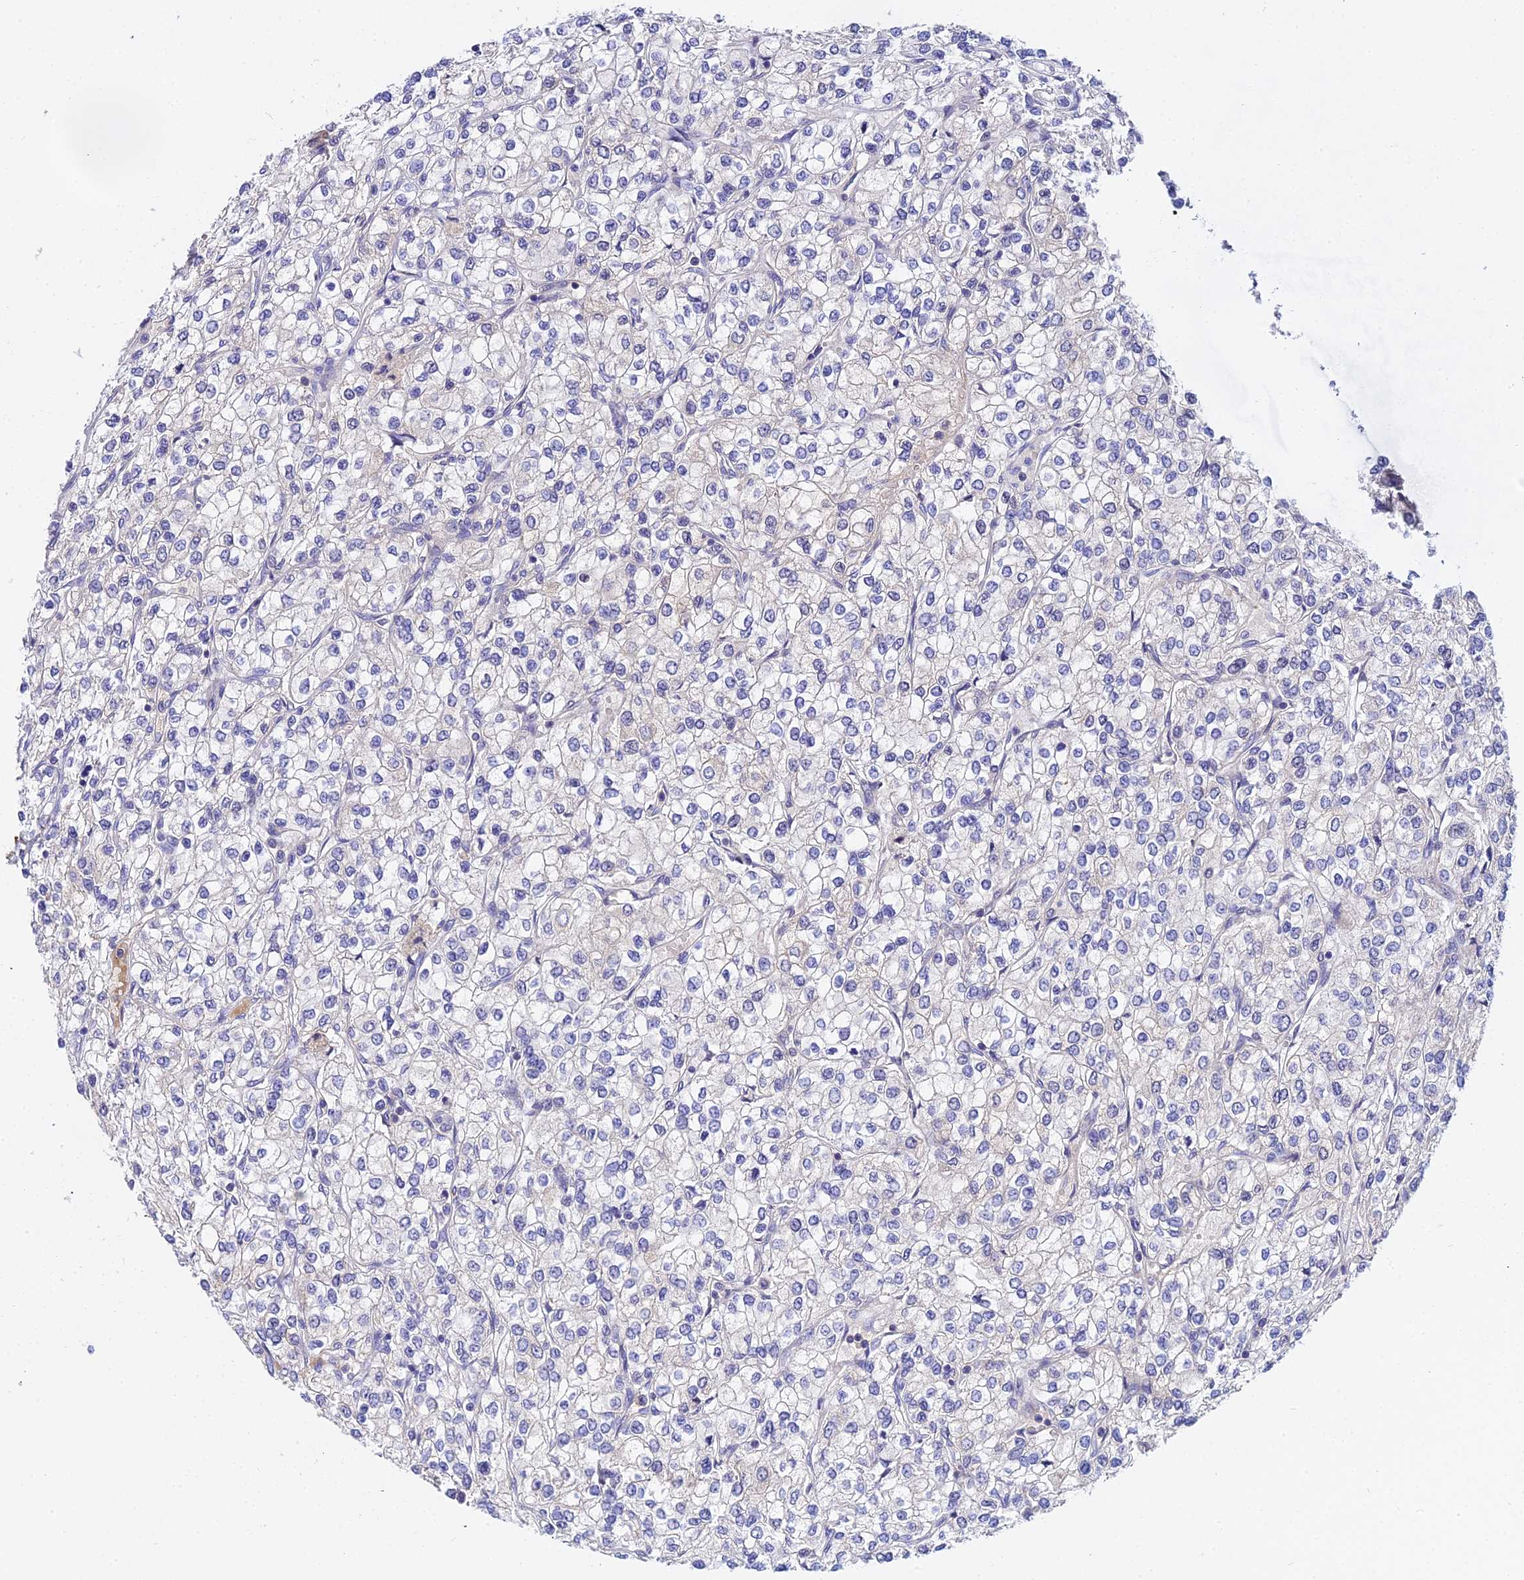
{"staining": {"intensity": "negative", "quantity": "none", "location": "none"}, "tissue": "renal cancer", "cell_type": "Tumor cells", "image_type": "cancer", "snomed": [{"axis": "morphology", "description": "Adenocarcinoma, NOS"}, {"axis": "topography", "description": "Kidney"}], "caption": "Immunohistochemistry (IHC) micrograph of neoplastic tissue: human renal adenocarcinoma stained with DAB (3,3'-diaminobenzidine) exhibits no significant protein staining in tumor cells. The staining was performed using DAB (3,3'-diaminobenzidine) to visualize the protein expression in brown, while the nuclei were stained in blue with hematoxylin (Magnification: 20x).", "gene": "ACOT2", "patient": {"sex": "male", "age": 80}}